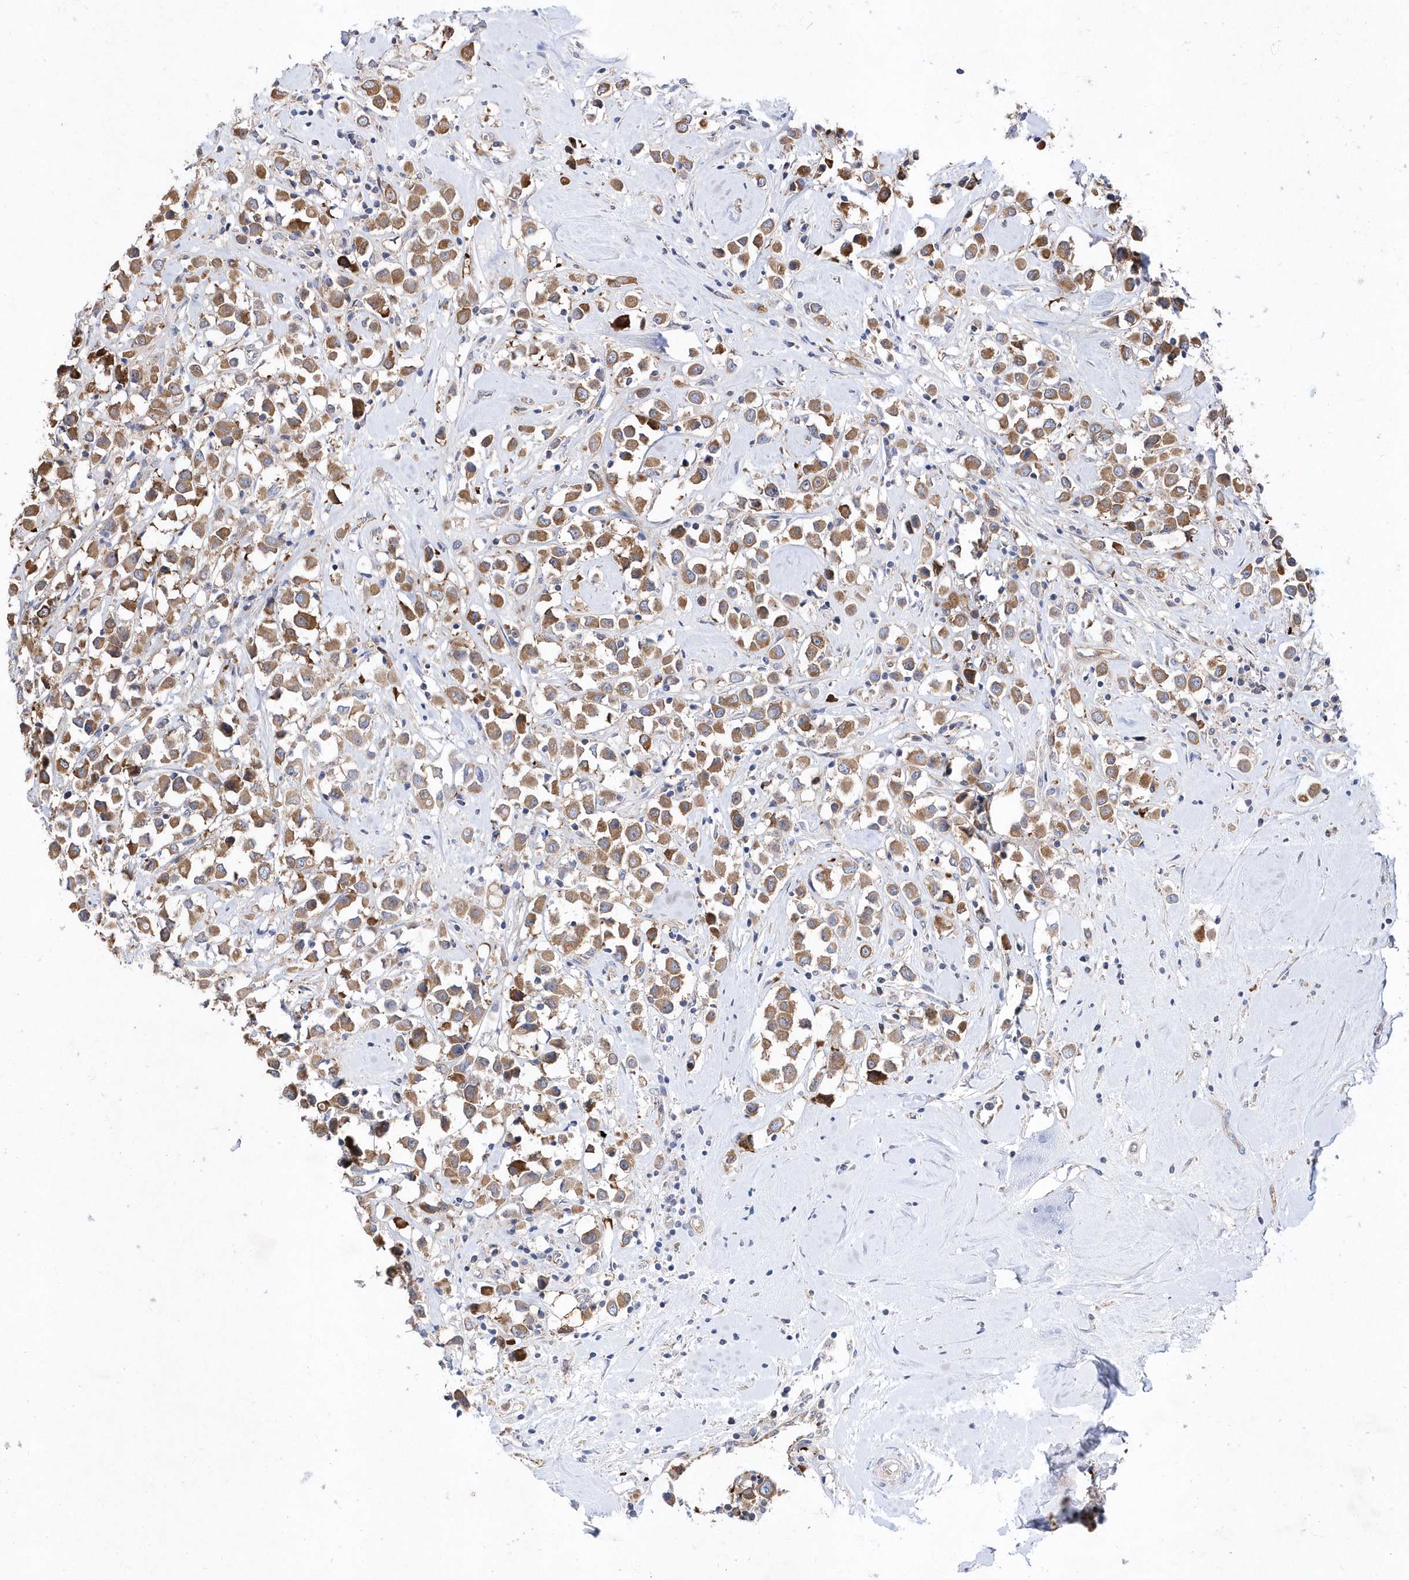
{"staining": {"intensity": "moderate", "quantity": ">75%", "location": "cytoplasmic/membranous"}, "tissue": "breast cancer", "cell_type": "Tumor cells", "image_type": "cancer", "snomed": [{"axis": "morphology", "description": "Duct carcinoma"}, {"axis": "topography", "description": "Breast"}], "caption": "The image demonstrates a brown stain indicating the presence of a protein in the cytoplasmic/membranous of tumor cells in breast cancer.", "gene": "JKAMP", "patient": {"sex": "female", "age": 61}}